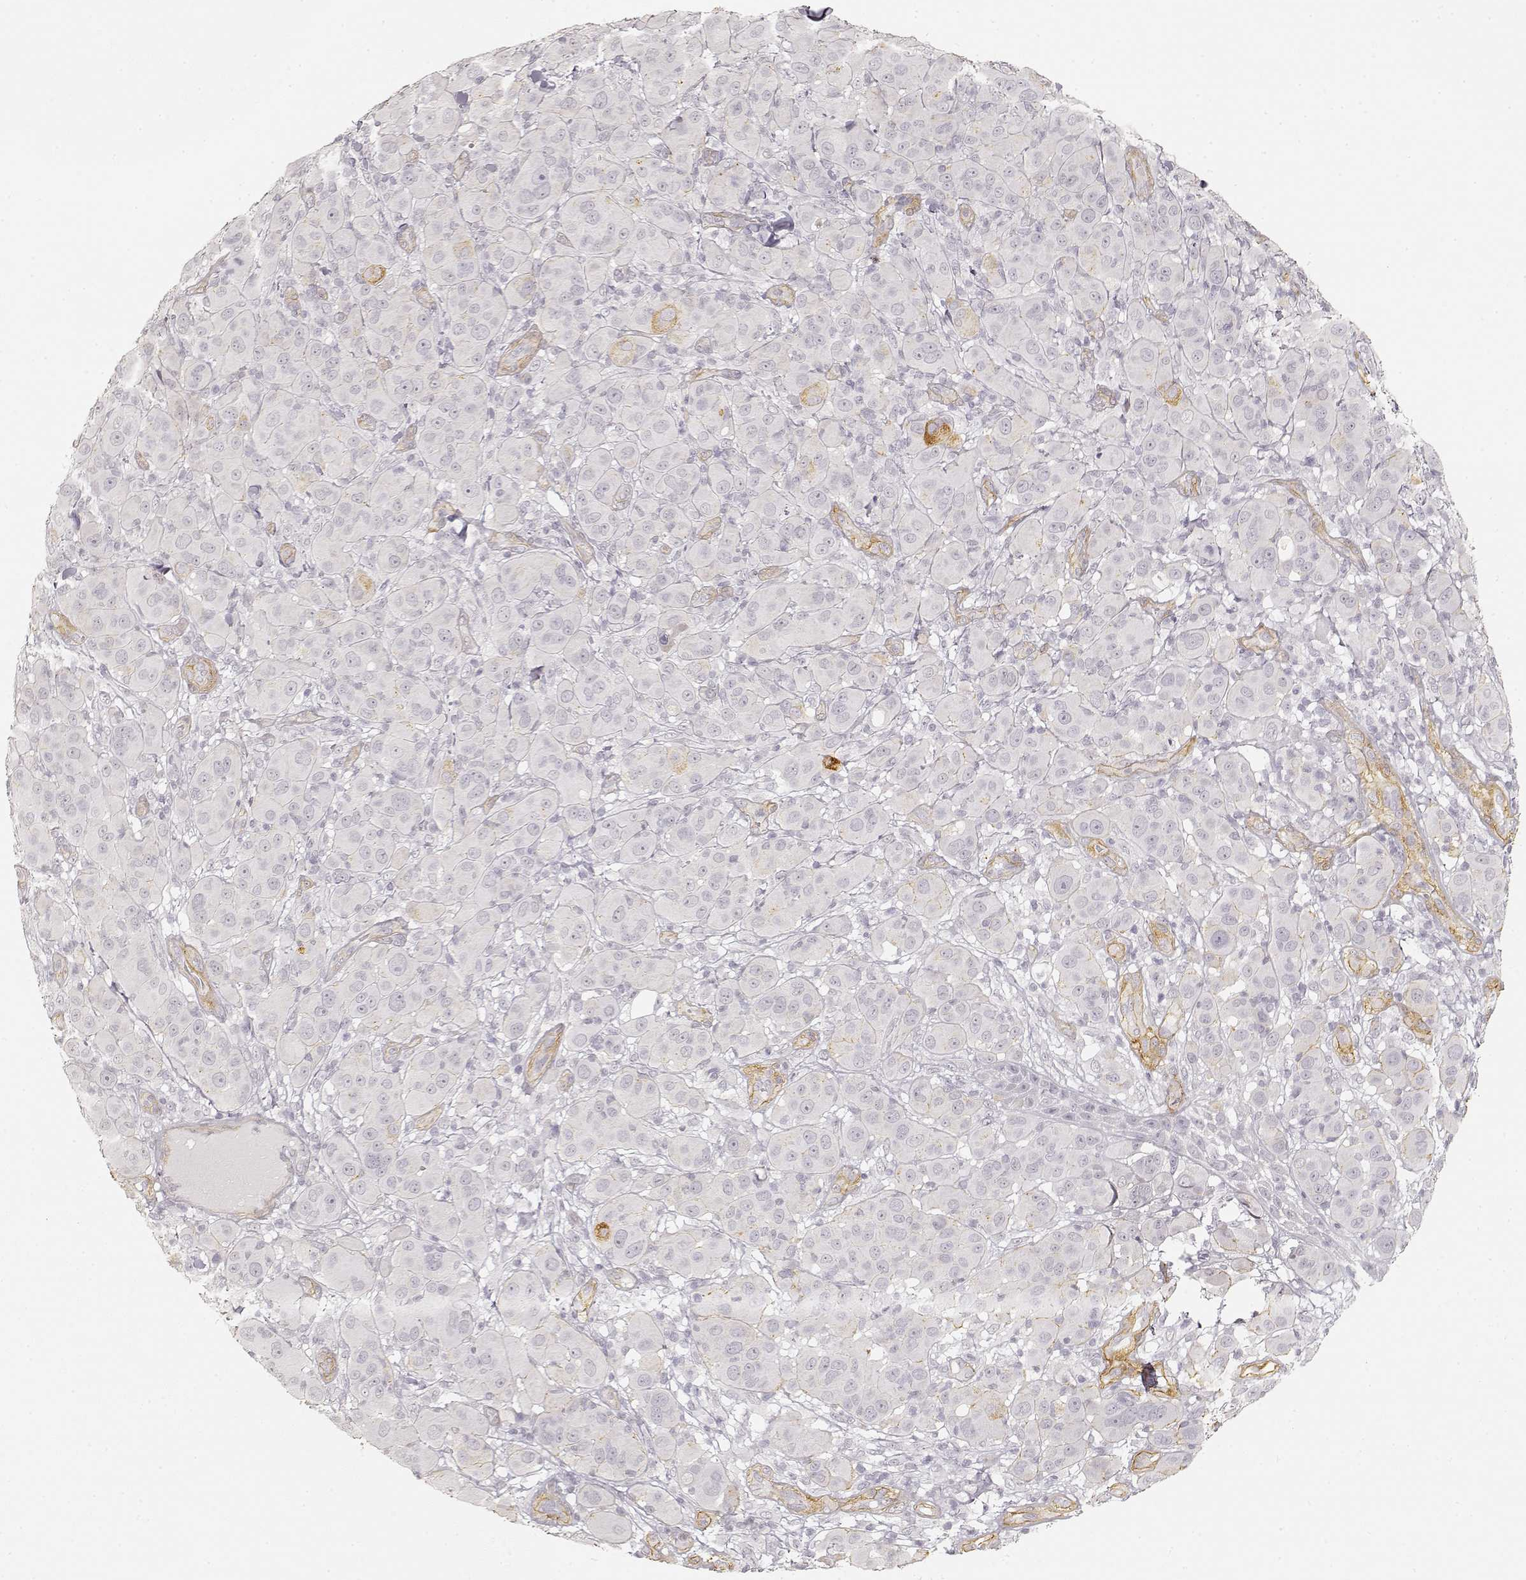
{"staining": {"intensity": "negative", "quantity": "none", "location": "none"}, "tissue": "melanoma", "cell_type": "Tumor cells", "image_type": "cancer", "snomed": [{"axis": "morphology", "description": "Malignant melanoma, NOS"}, {"axis": "topography", "description": "Skin"}], "caption": "Tumor cells are negative for protein expression in human malignant melanoma.", "gene": "LAMA4", "patient": {"sex": "female", "age": 87}}